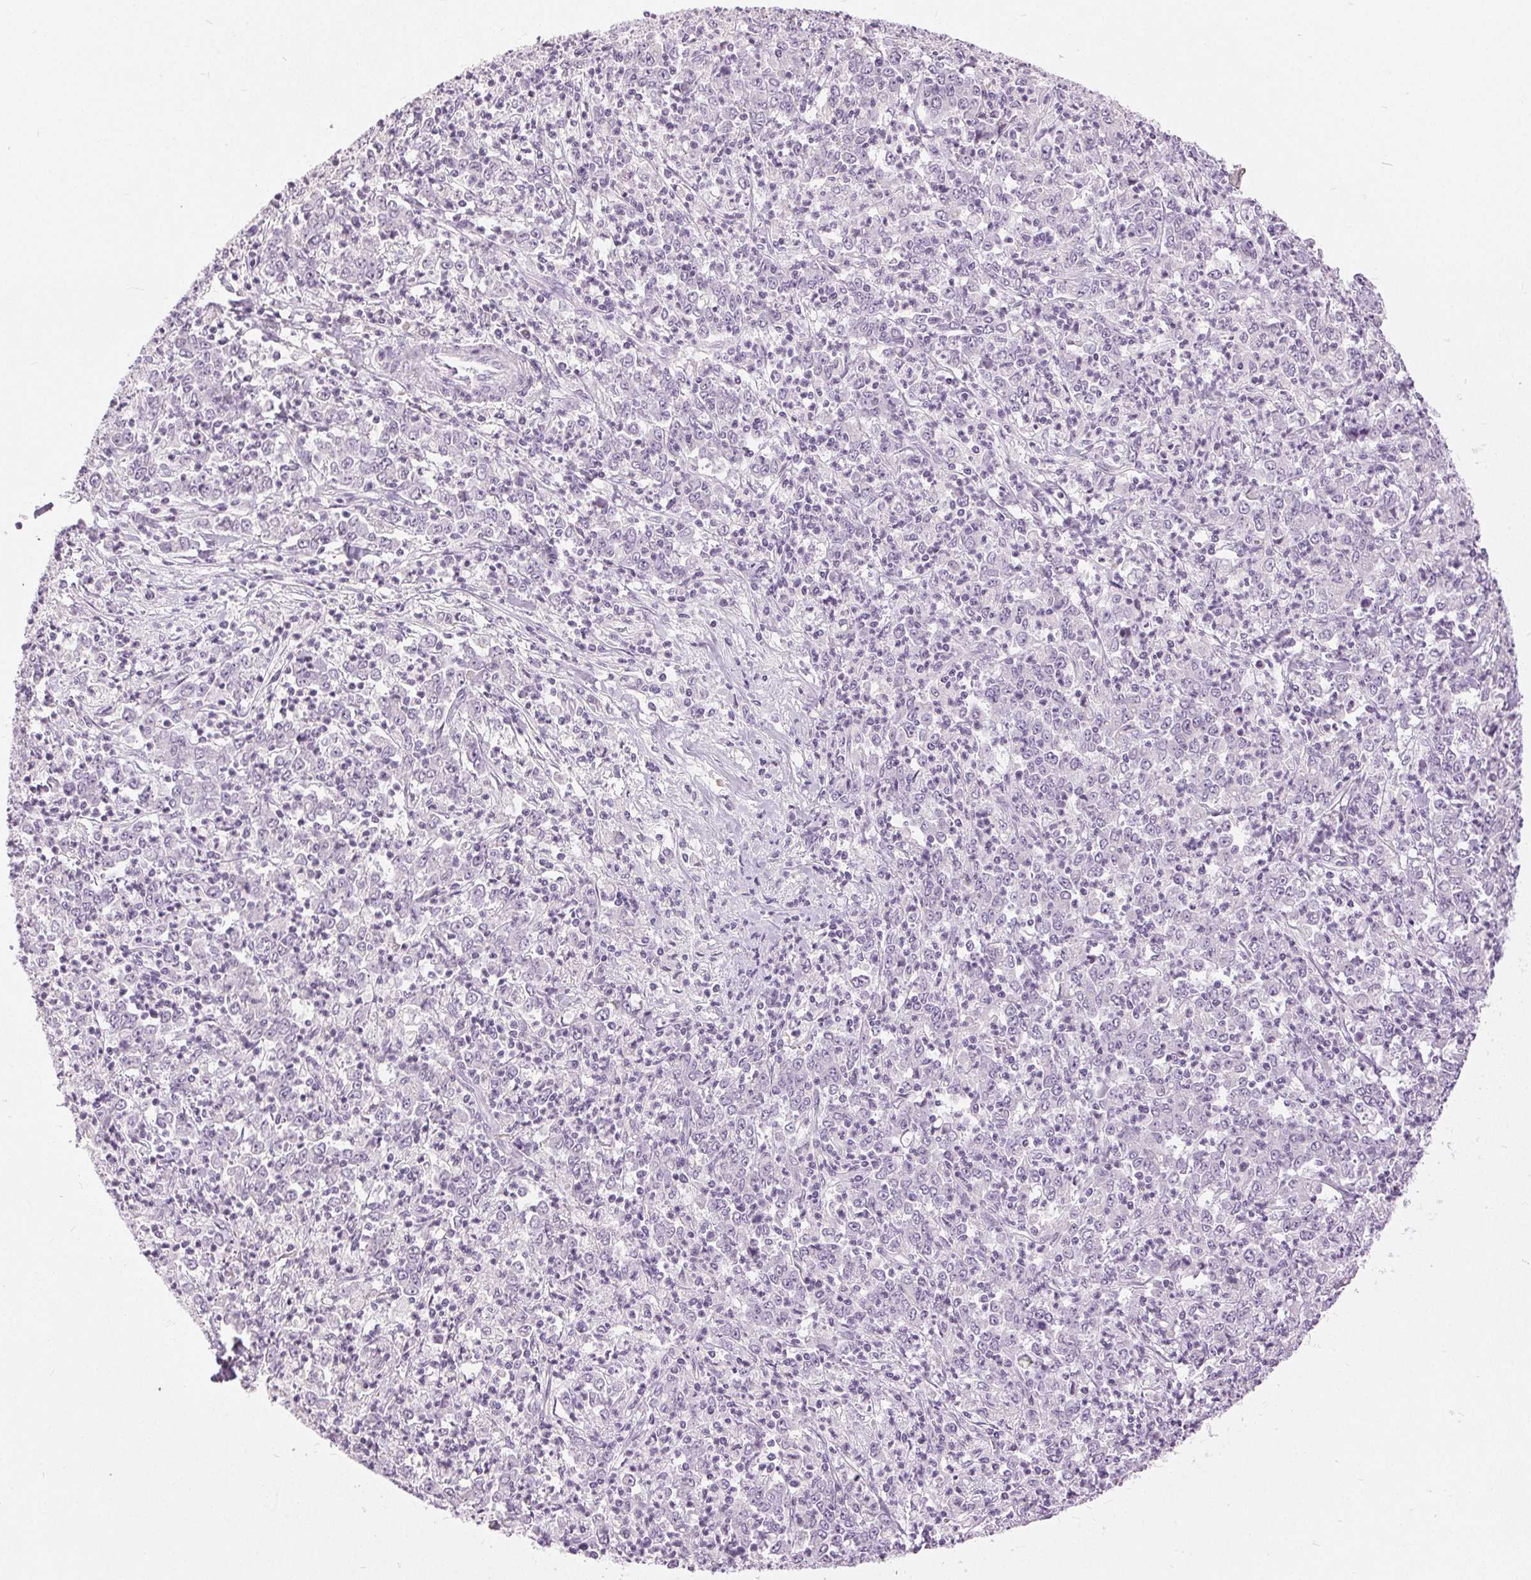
{"staining": {"intensity": "negative", "quantity": "none", "location": "none"}, "tissue": "stomach cancer", "cell_type": "Tumor cells", "image_type": "cancer", "snomed": [{"axis": "morphology", "description": "Adenocarcinoma, NOS"}, {"axis": "topography", "description": "Stomach, lower"}], "caption": "Immunohistochemistry (IHC) histopathology image of human stomach cancer stained for a protein (brown), which demonstrates no staining in tumor cells.", "gene": "DSG3", "patient": {"sex": "female", "age": 71}}